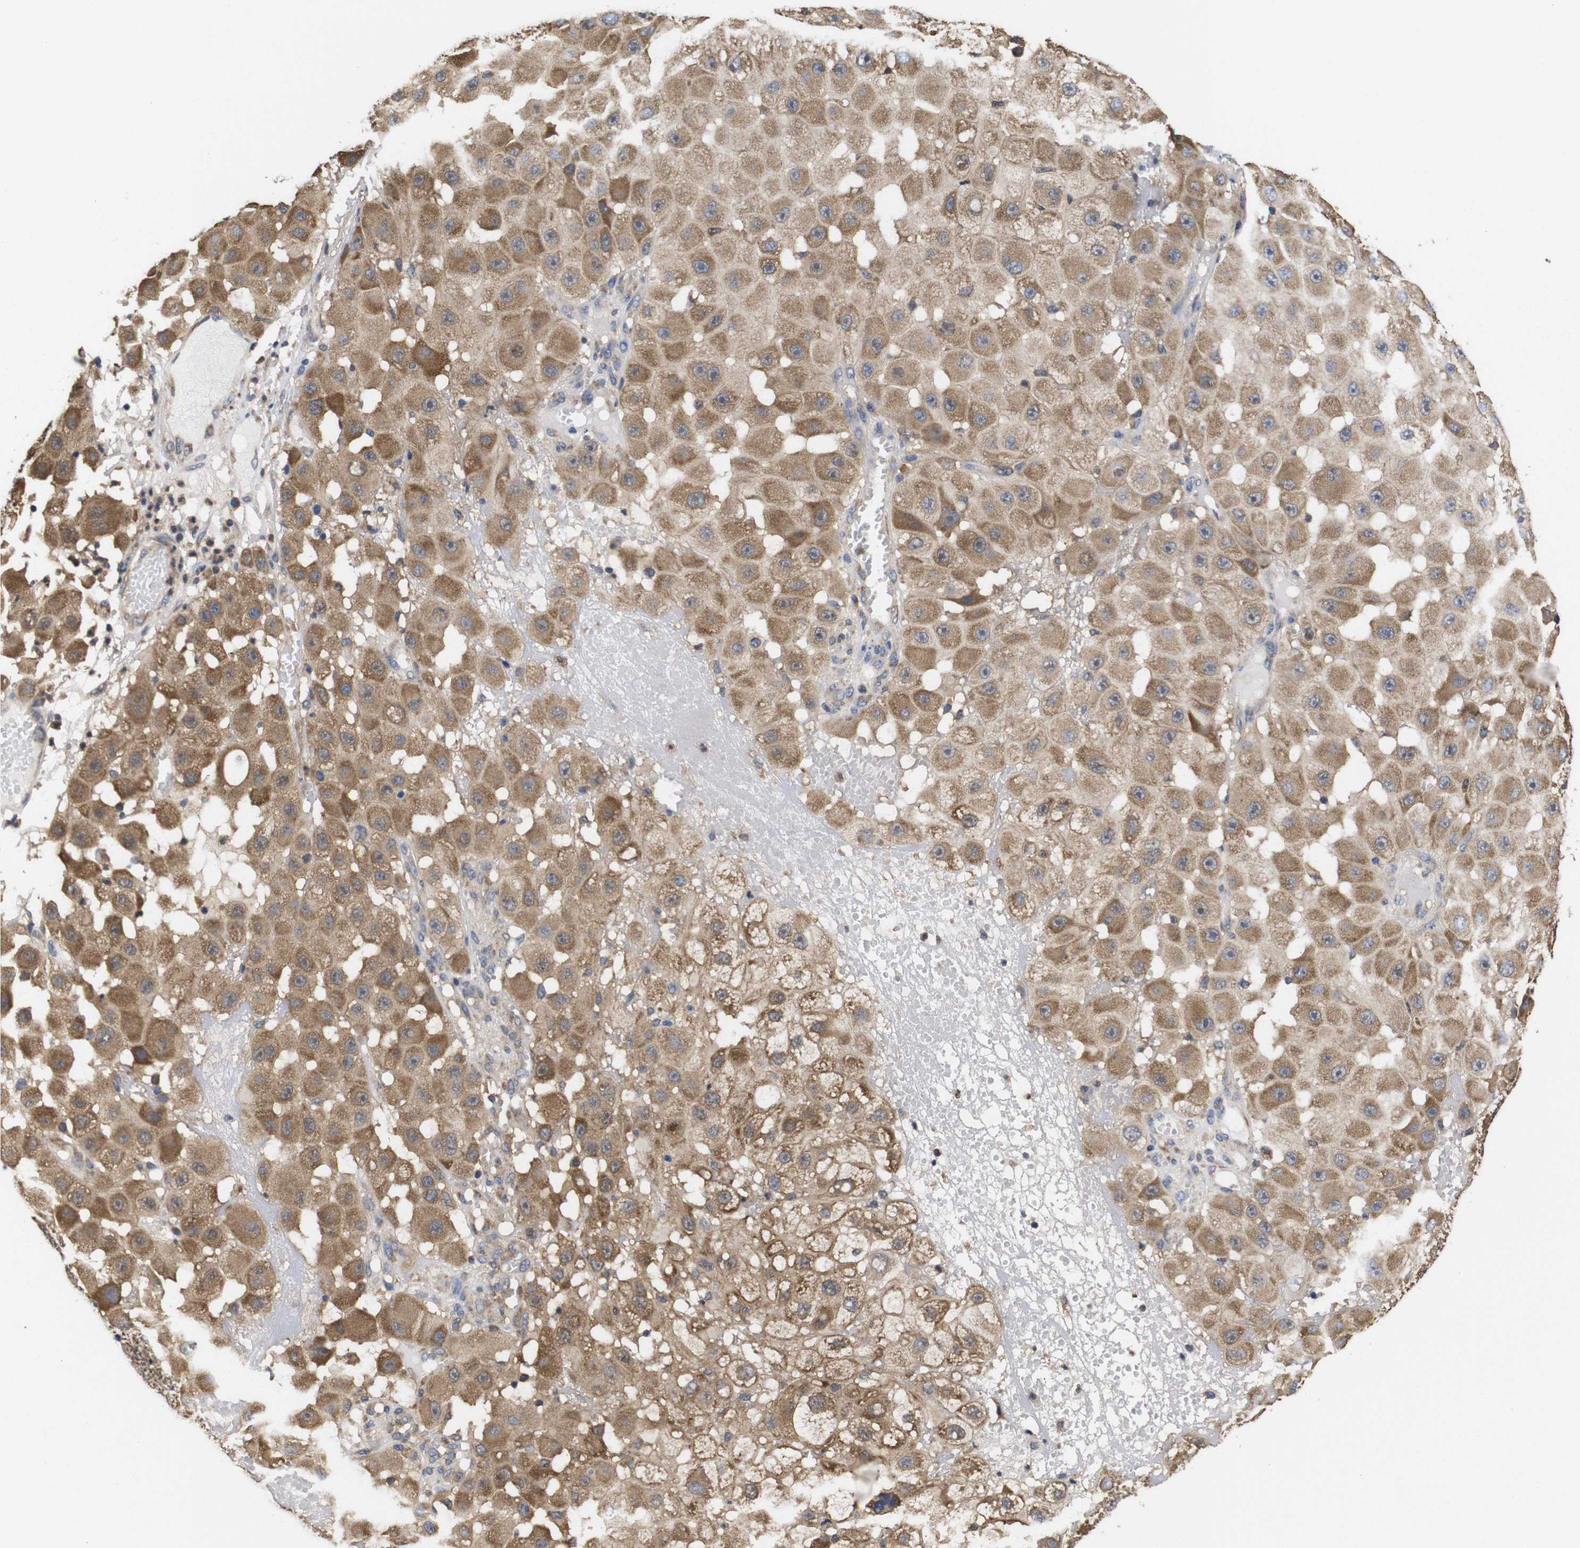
{"staining": {"intensity": "moderate", "quantity": ">75%", "location": "cytoplasmic/membranous"}, "tissue": "melanoma", "cell_type": "Tumor cells", "image_type": "cancer", "snomed": [{"axis": "morphology", "description": "Malignant melanoma, NOS"}, {"axis": "topography", "description": "Skin"}], "caption": "Protein expression analysis of human malignant melanoma reveals moderate cytoplasmic/membranous staining in approximately >75% of tumor cells.", "gene": "LRRCC1", "patient": {"sex": "female", "age": 81}}